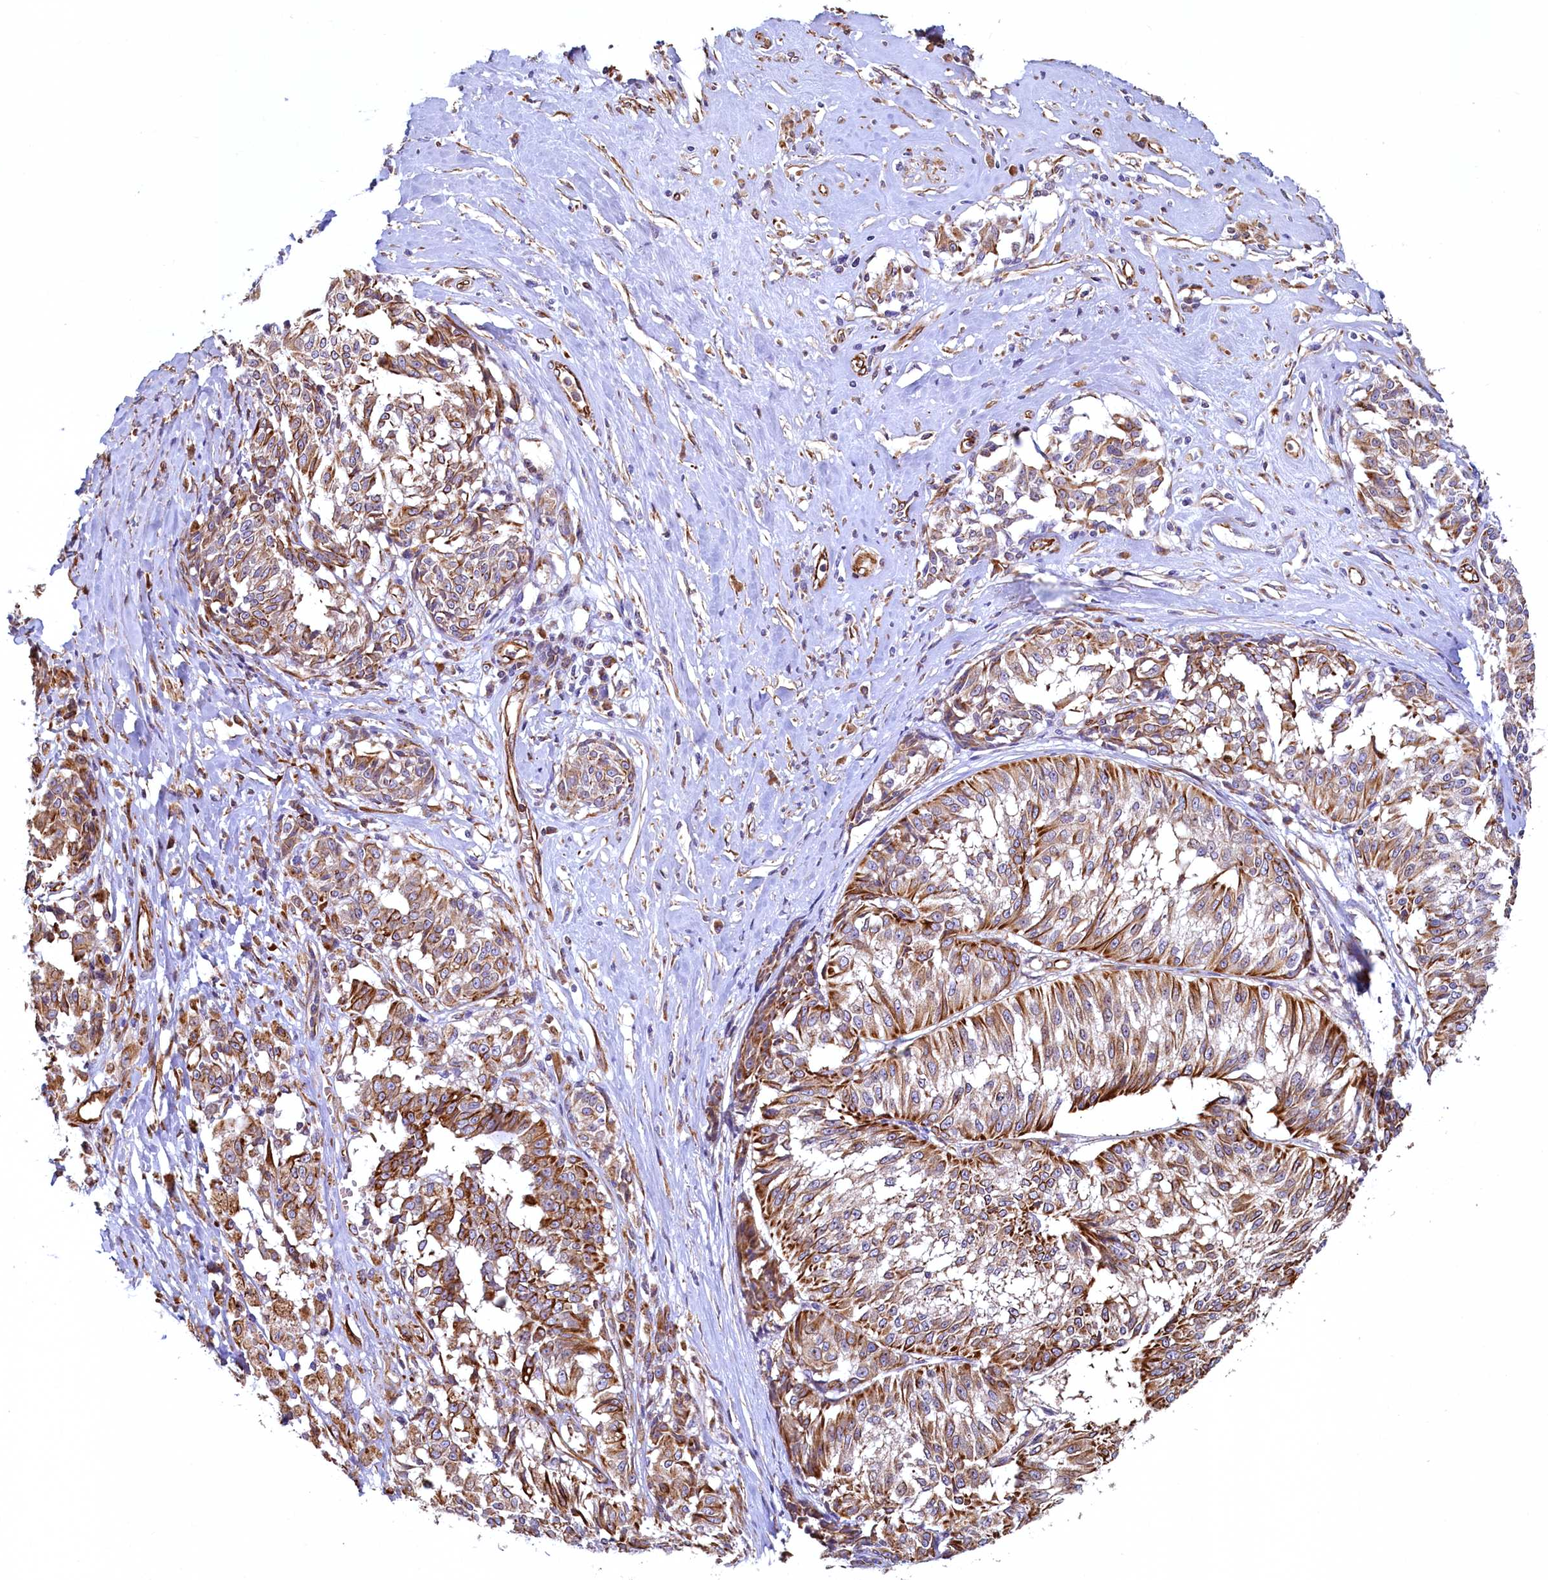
{"staining": {"intensity": "strong", "quantity": "25%-75%", "location": "cytoplasmic/membranous"}, "tissue": "melanoma", "cell_type": "Tumor cells", "image_type": "cancer", "snomed": [{"axis": "morphology", "description": "Malignant melanoma, NOS"}, {"axis": "topography", "description": "Skin"}], "caption": "High-magnification brightfield microscopy of malignant melanoma stained with DAB (3,3'-diaminobenzidine) (brown) and counterstained with hematoxylin (blue). tumor cells exhibit strong cytoplasmic/membranous positivity is present in approximately25%-75% of cells.", "gene": "LRRC57", "patient": {"sex": "female", "age": 72}}